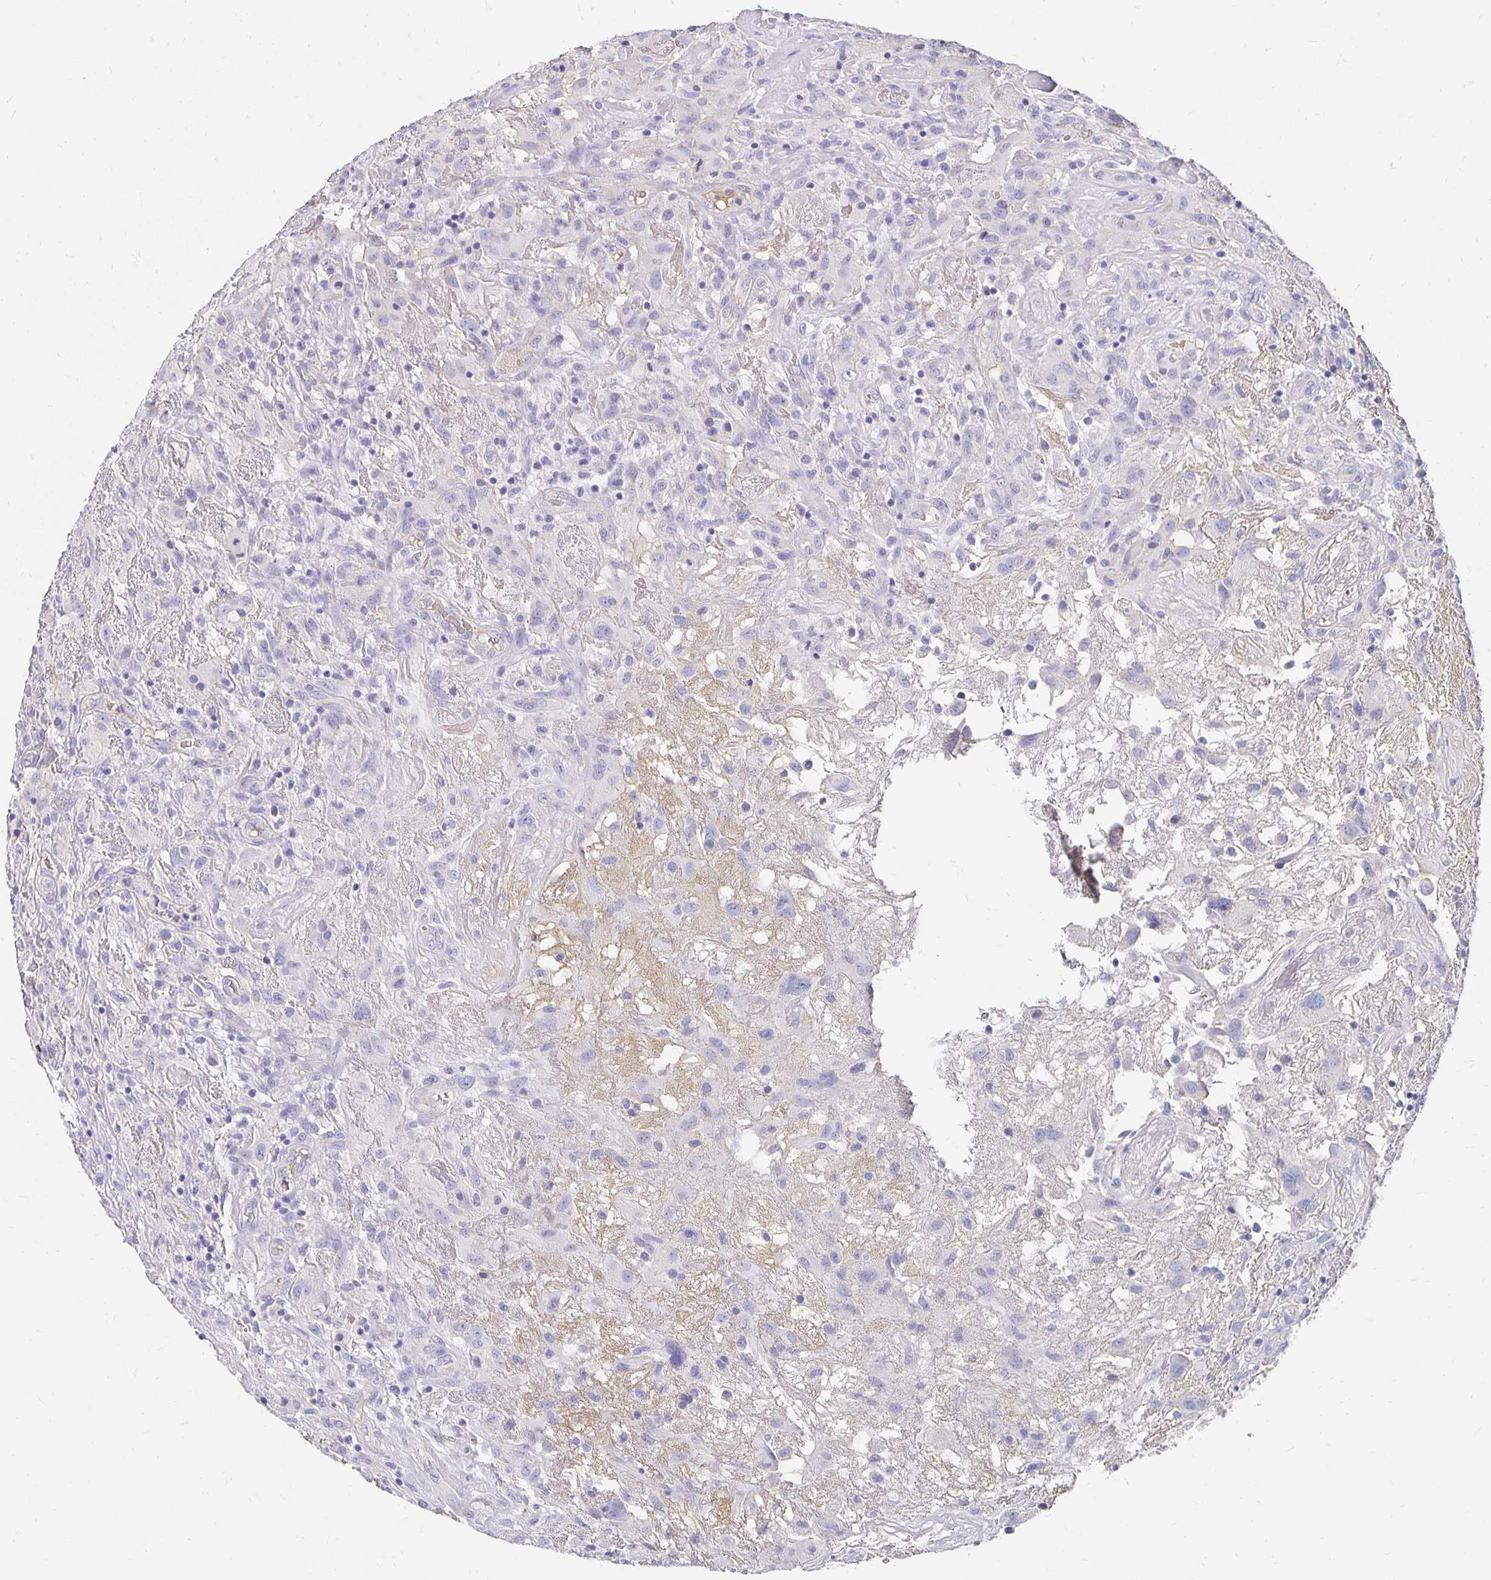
{"staining": {"intensity": "negative", "quantity": "none", "location": "none"}, "tissue": "glioma", "cell_type": "Tumor cells", "image_type": "cancer", "snomed": [{"axis": "morphology", "description": "Glioma, malignant, High grade"}, {"axis": "topography", "description": "Brain"}], "caption": "This is an IHC photomicrograph of human malignant glioma (high-grade). There is no positivity in tumor cells.", "gene": "APOB", "patient": {"sex": "male", "age": 46}}